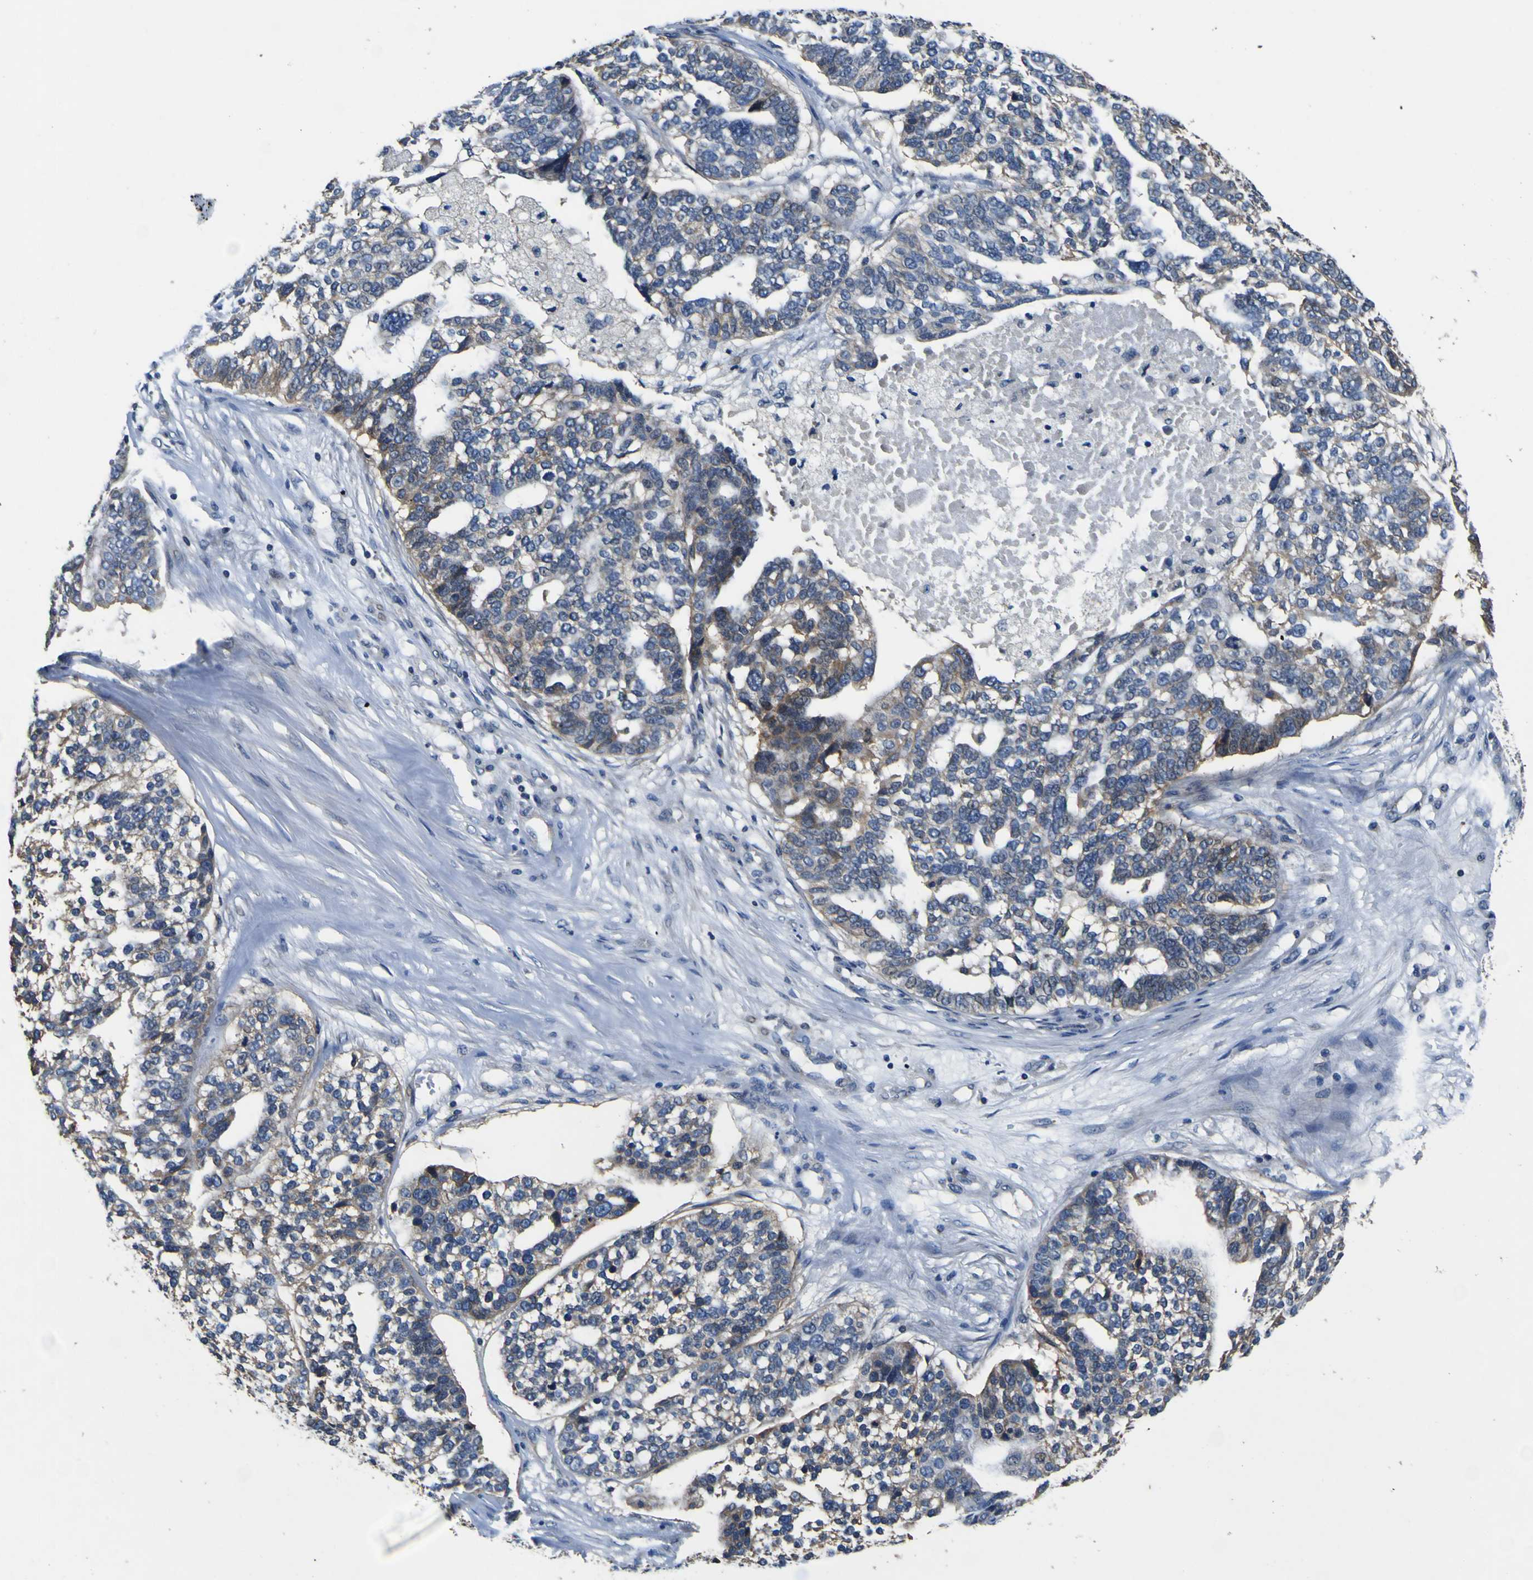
{"staining": {"intensity": "weak", "quantity": "25%-75%", "location": "cytoplasmic/membranous"}, "tissue": "ovarian cancer", "cell_type": "Tumor cells", "image_type": "cancer", "snomed": [{"axis": "morphology", "description": "Cystadenocarcinoma, serous, NOS"}, {"axis": "topography", "description": "Ovary"}], "caption": "Protein analysis of ovarian cancer tissue shows weak cytoplasmic/membranous expression in approximately 25%-75% of tumor cells.", "gene": "EPHB4", "patient": {"sex": "female", "age": 59}}